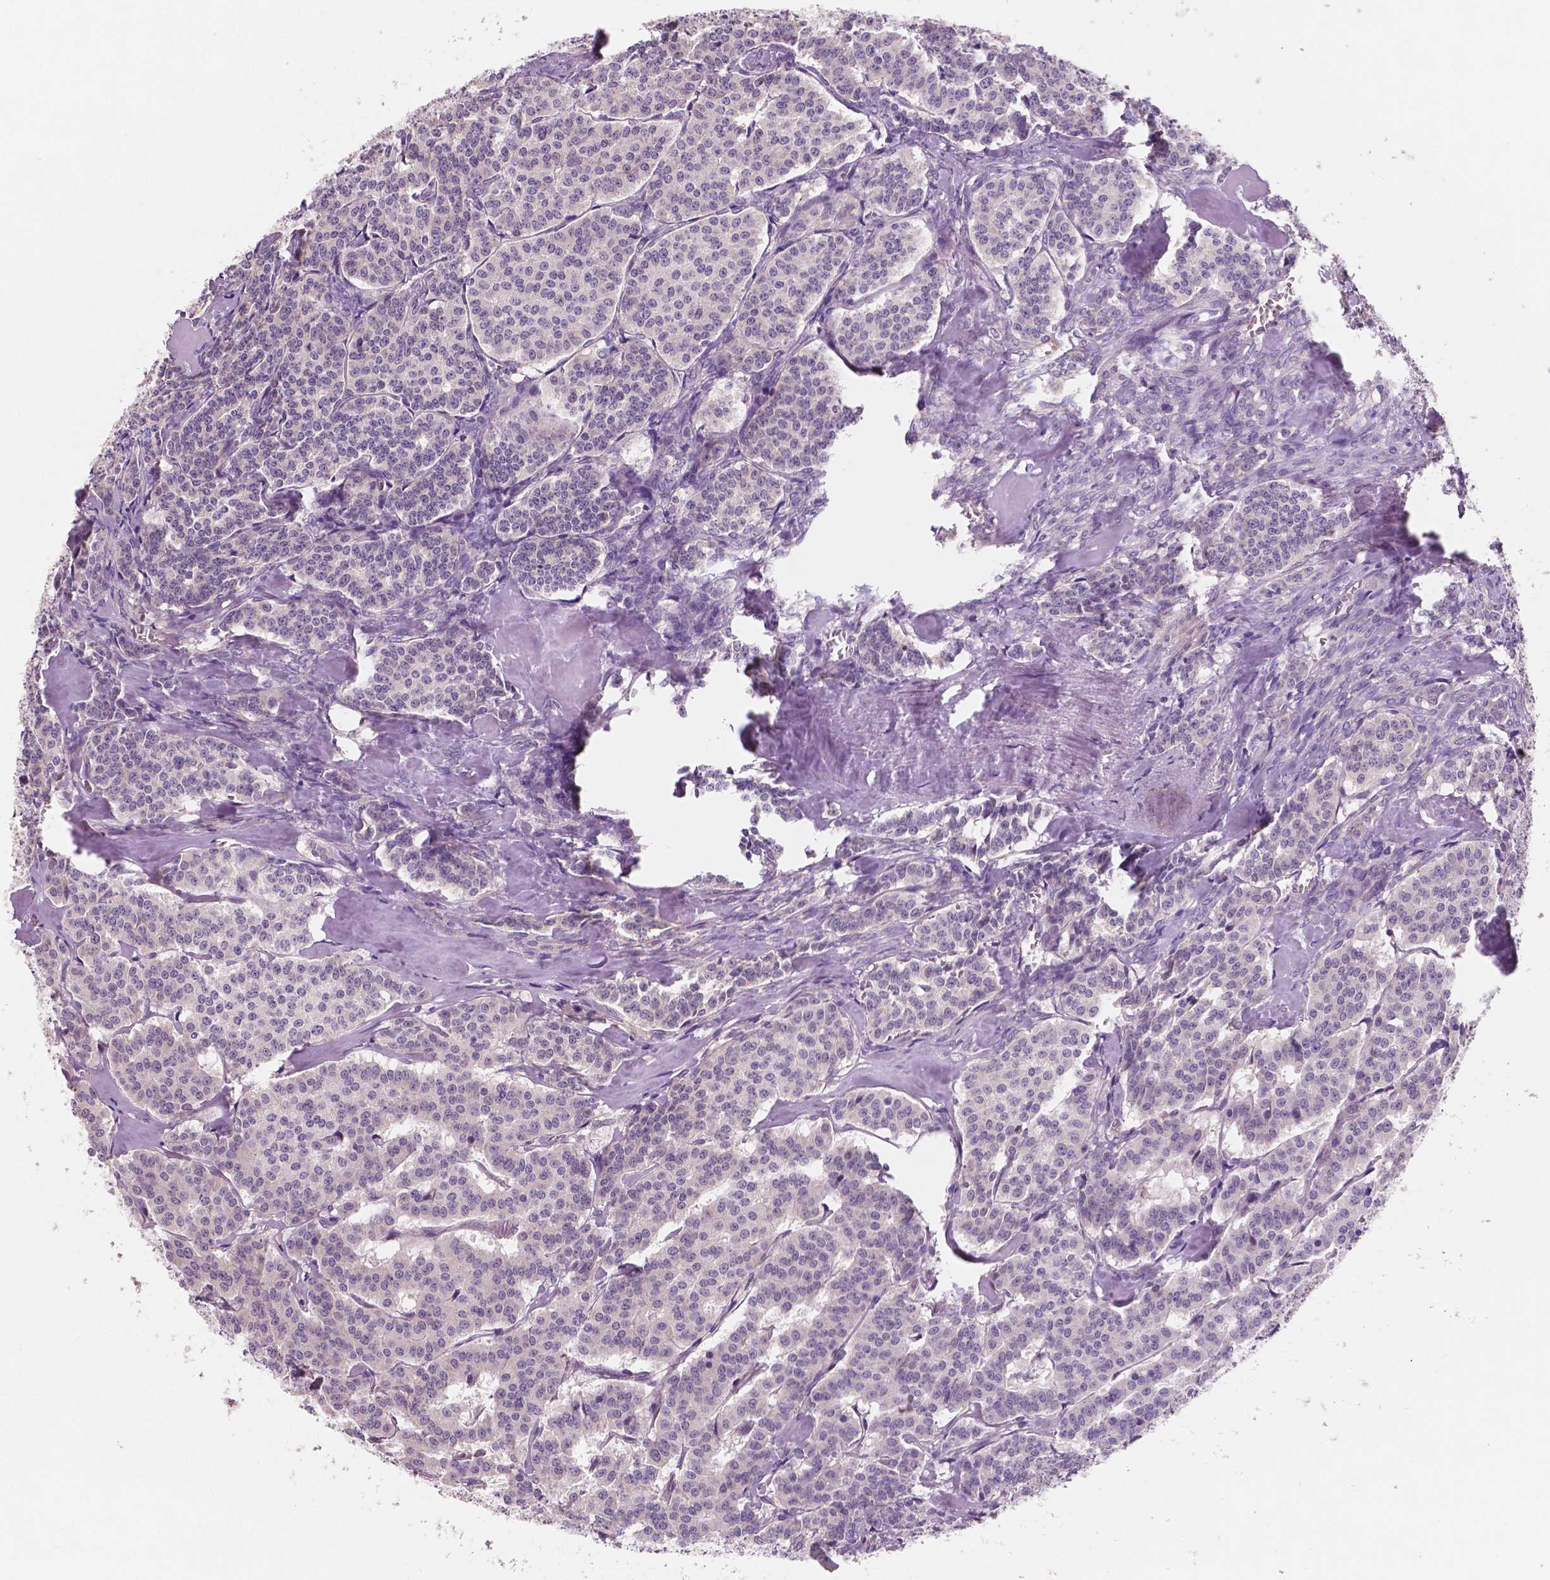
{"staining": {"intensity": "negative", "quantity": "none", "location": "none"}, "tissue": "carcinoid", "cell_type": "Tumor cells", "image_type": "cancer", "snomed": [{"axis": "morphology", "description": "Carcinoid, malignant, NOS"}, {"axis": "topography", "description": "Lung"}], "caption": "The micrograph exhibits no significant staining in tumor cells of carcinoid (malignant).", "gene": "LSM14B", "patient": {"sex": "female", "age": 46}}